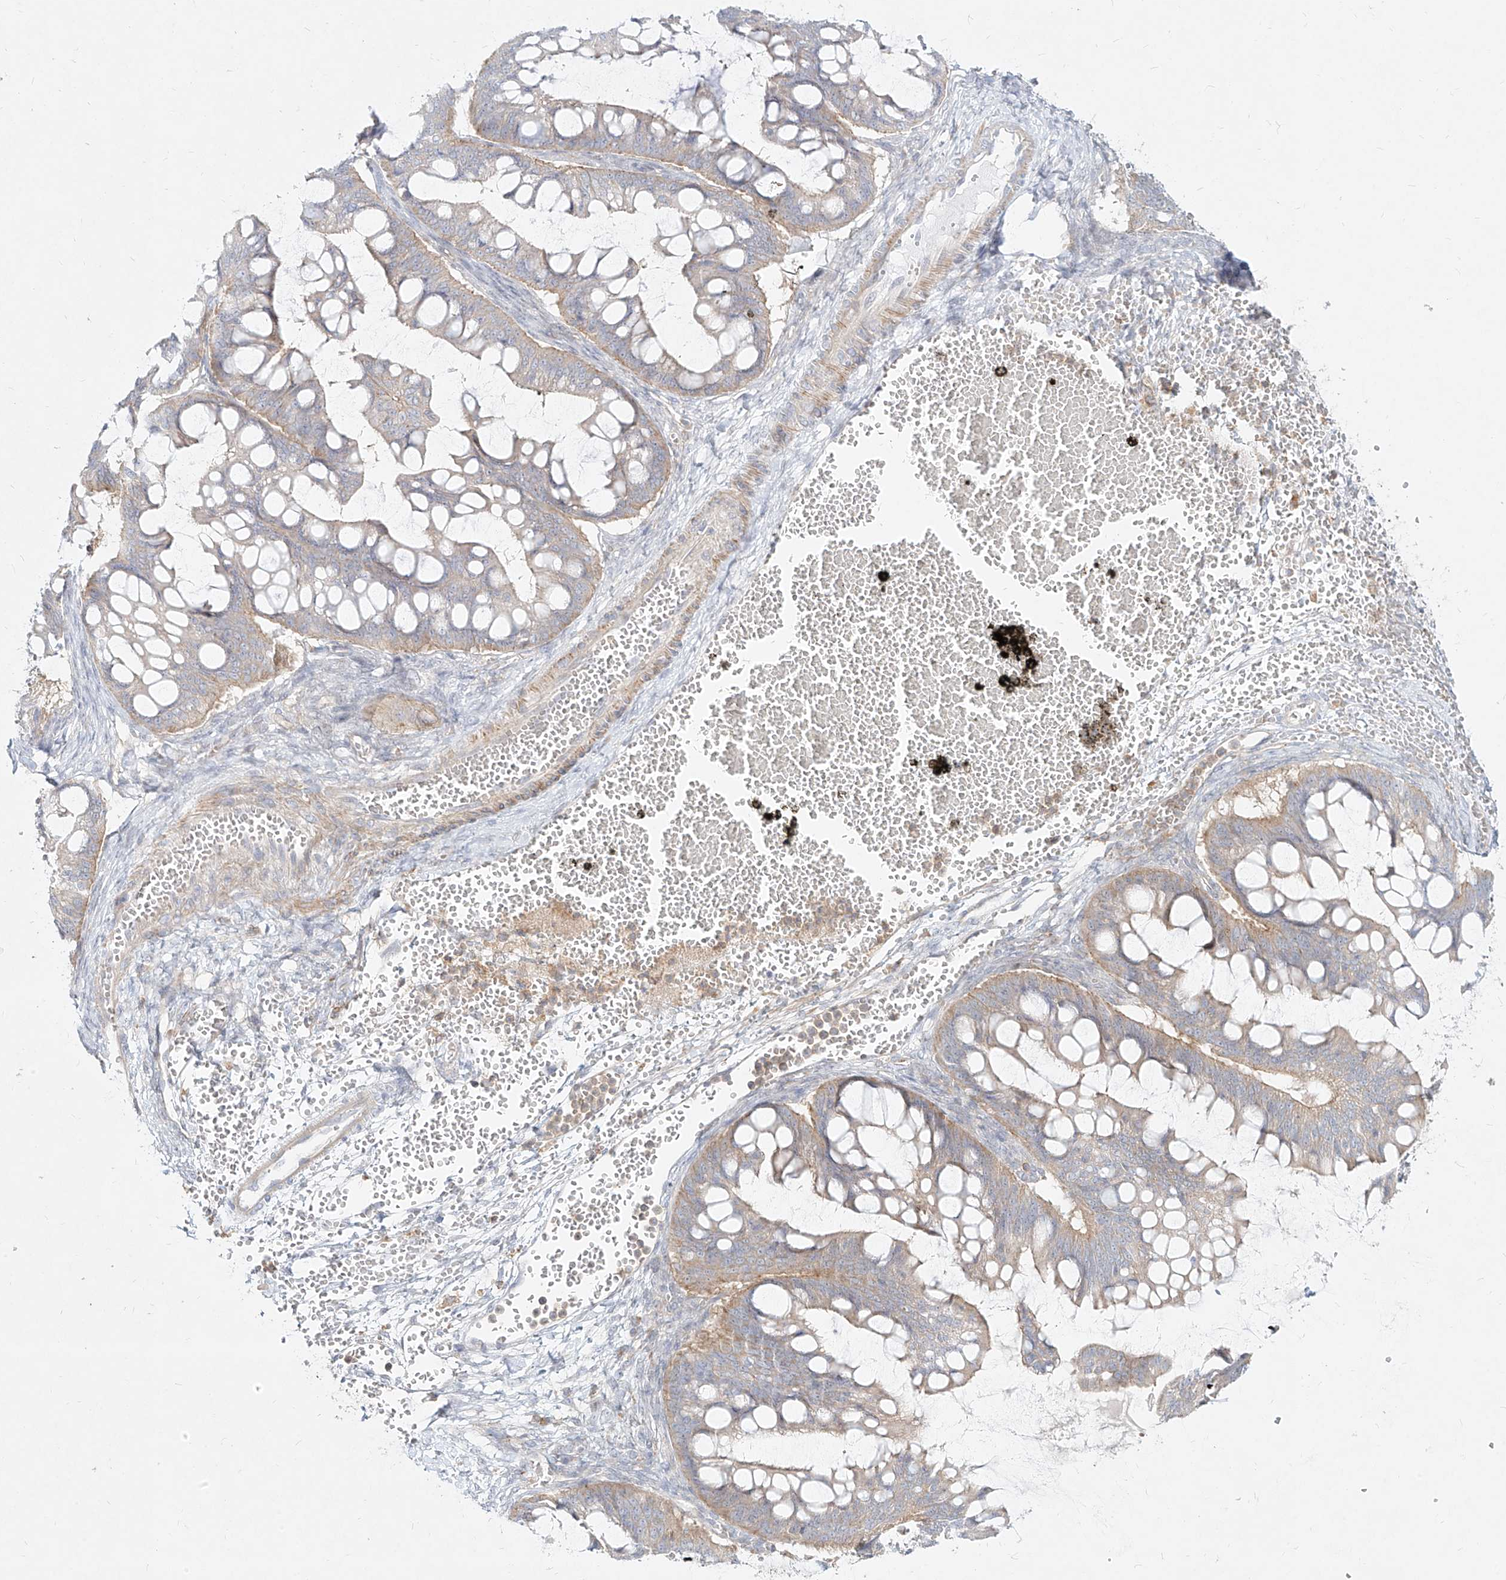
{"staining": {"intensity": "weak", "quantity": "25%-75%", "location": "cytoplasmic/membranous"}, "tissue": "ovarian cancer", "cell_type": "Tumor cells", "image_type": "cancer", "snomed": [{"axis": "morphology", "description": "Cystadenocarcinoma, mucinous, NOS"}, {"axis": "topography", "description": "Ovary"}], "caption": "Weak cytoplasmic/membranous expression is appreciated in about 25%-75% of tumor cells in mucinous cystadenocarcinoma (ovarian).", "gene": "SLC2A12", "patient": {"sex": "female", "age": 73}}